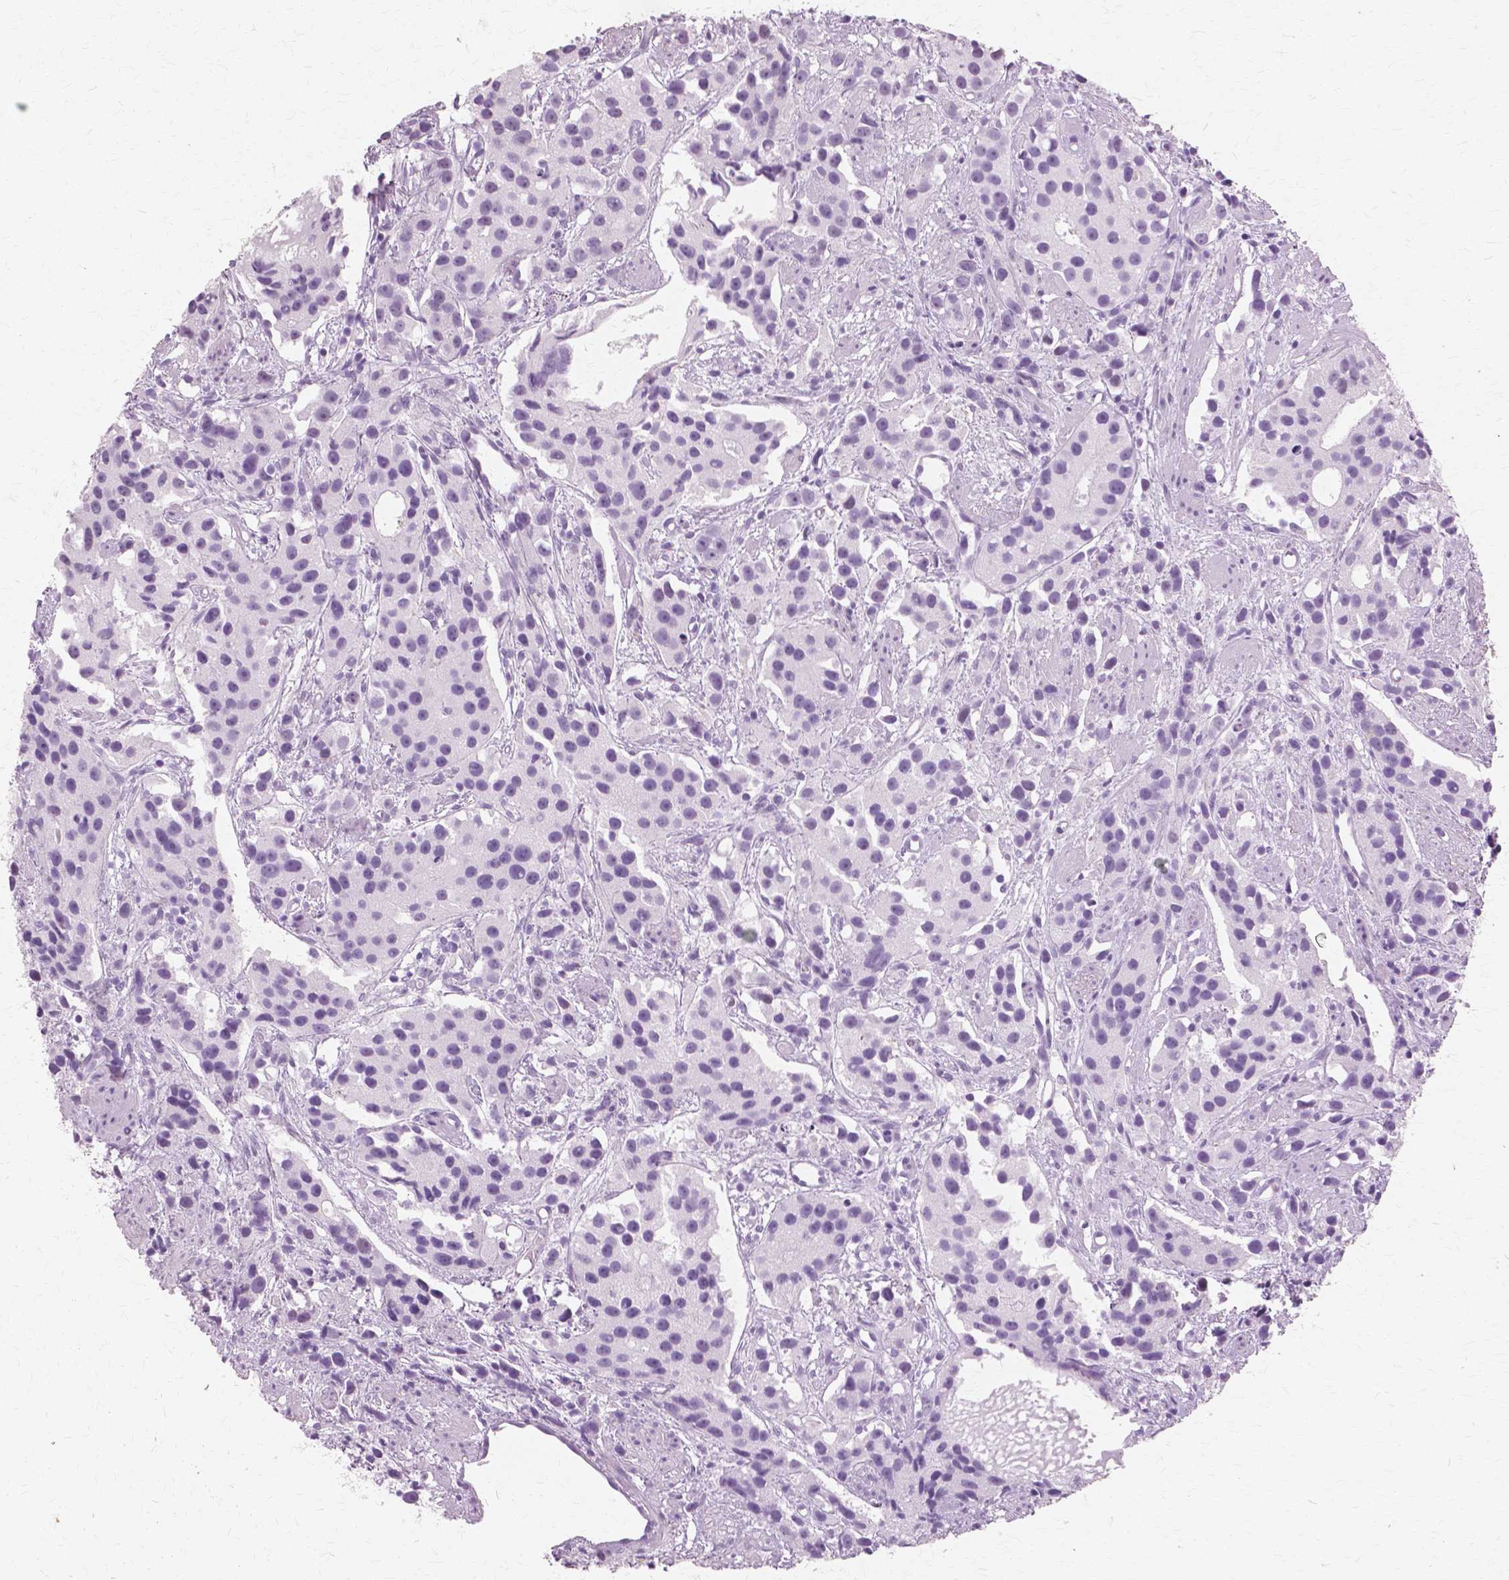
{"staining": {"intensity": "negative", "quantity": "none", "location": "none"}, "tissue": "prostate cancer", "cell_type": "Tumor cells", "image_type": "cancer", "snomed": [{"axis": "morphology", "description": "Adenocarcinoma, High grade"}, {"axis": "topography", "description": "Prostate"}], "caption": "Tumor cells show no significant expression in adenocarcinoma (high-grade) (prostate).", "gene": "SFTPD", "patient": {"sex": "male", "age": 68}}